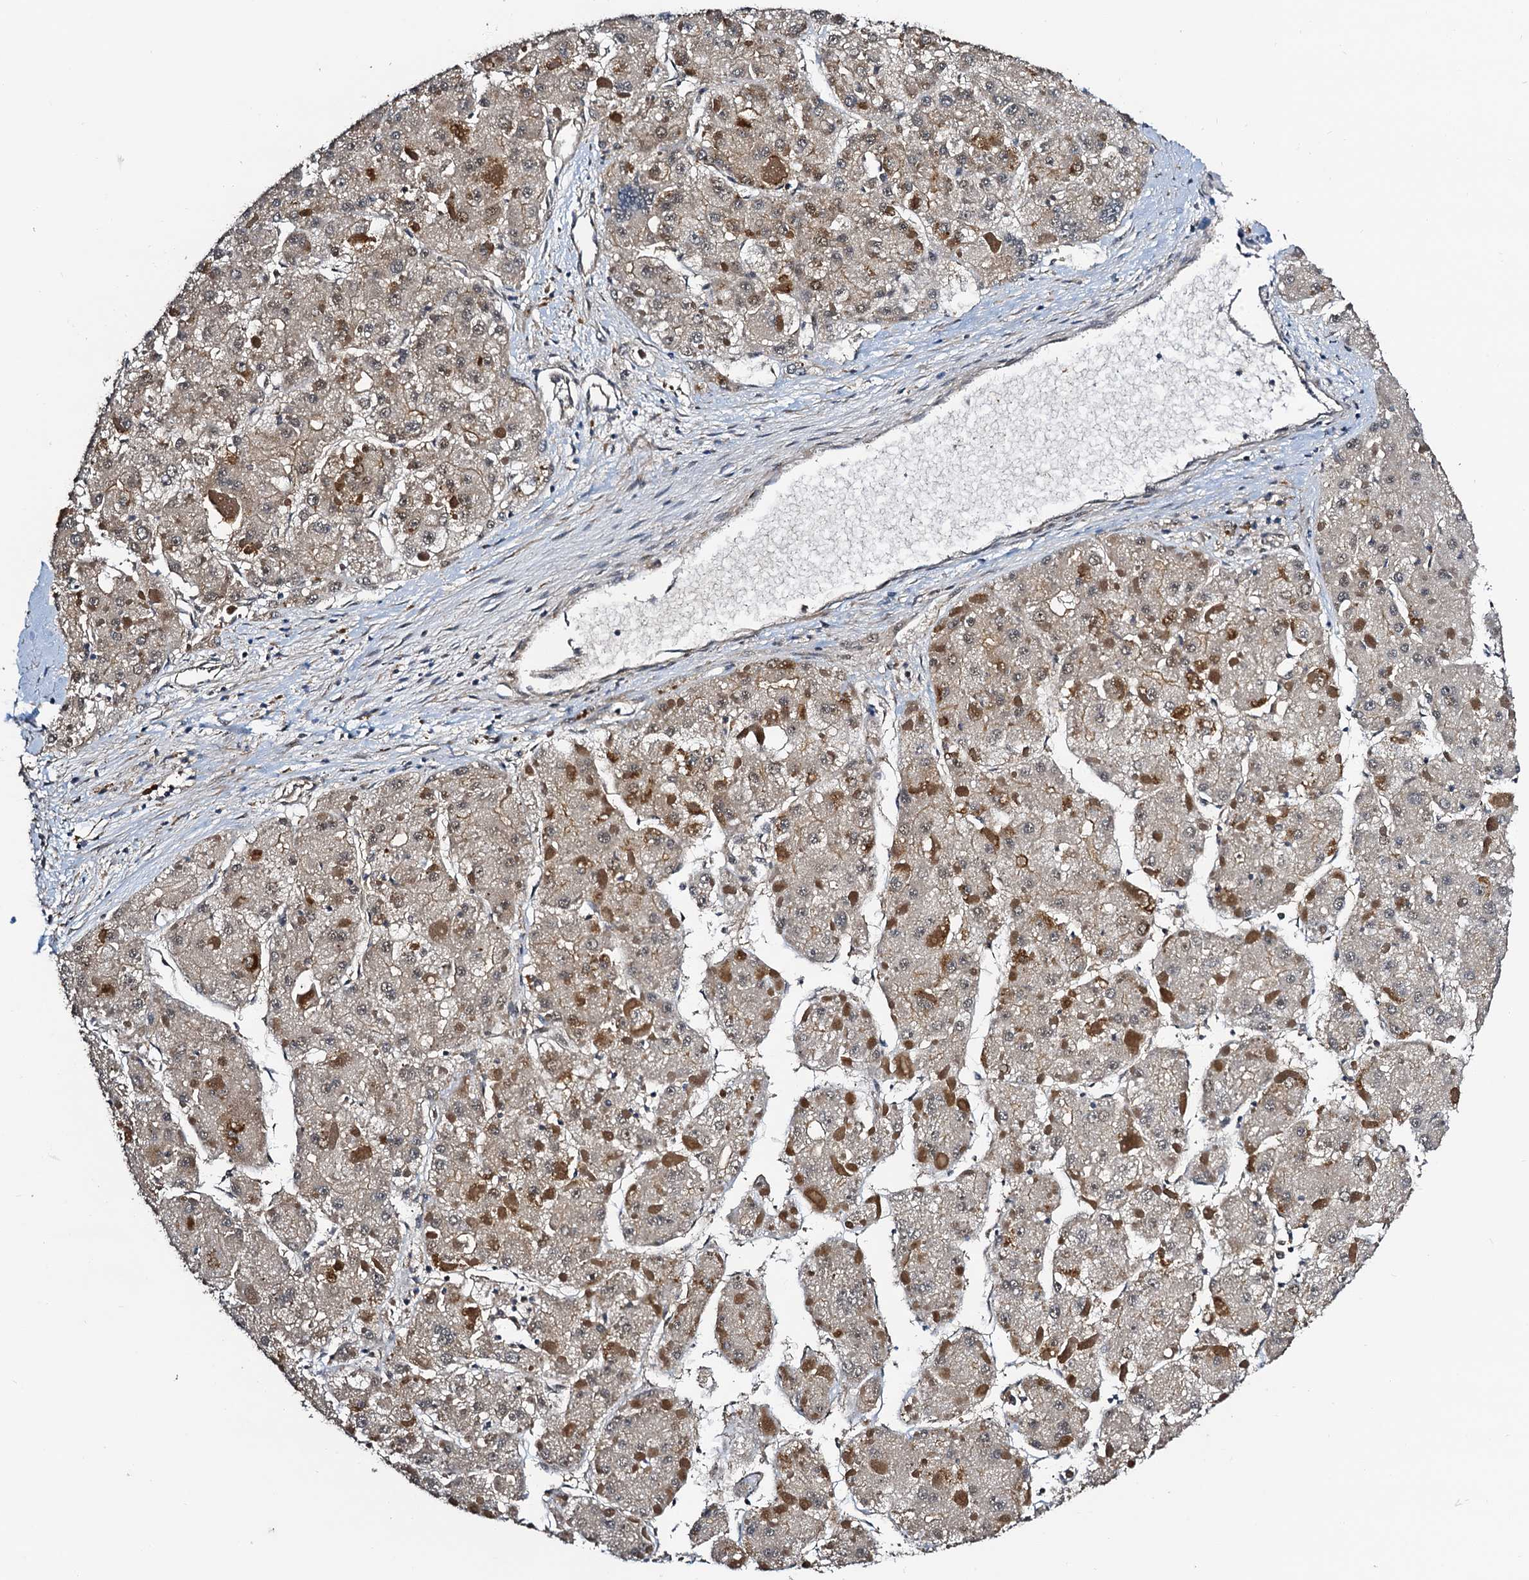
{"staining": {"intensity": "negative", "quantity": "none", "location": "none"}, "tissue": "liver cancer", "cell_type": "Tumor cells", "image_type": "cancer", "snomed": [{"axis": "morphology", "description": "Carcinoma, Hepatocellular, NOS"}, {"axis": "topography", "description": "Liver"}], "caption": "Tumor cells show no significant positivity in liver cancer. (DAB immunohistochemistry (IHC) with hematoxylin counter stain).", "gene": "NAA16", "patient": {"sex": "female", "age": 73}}